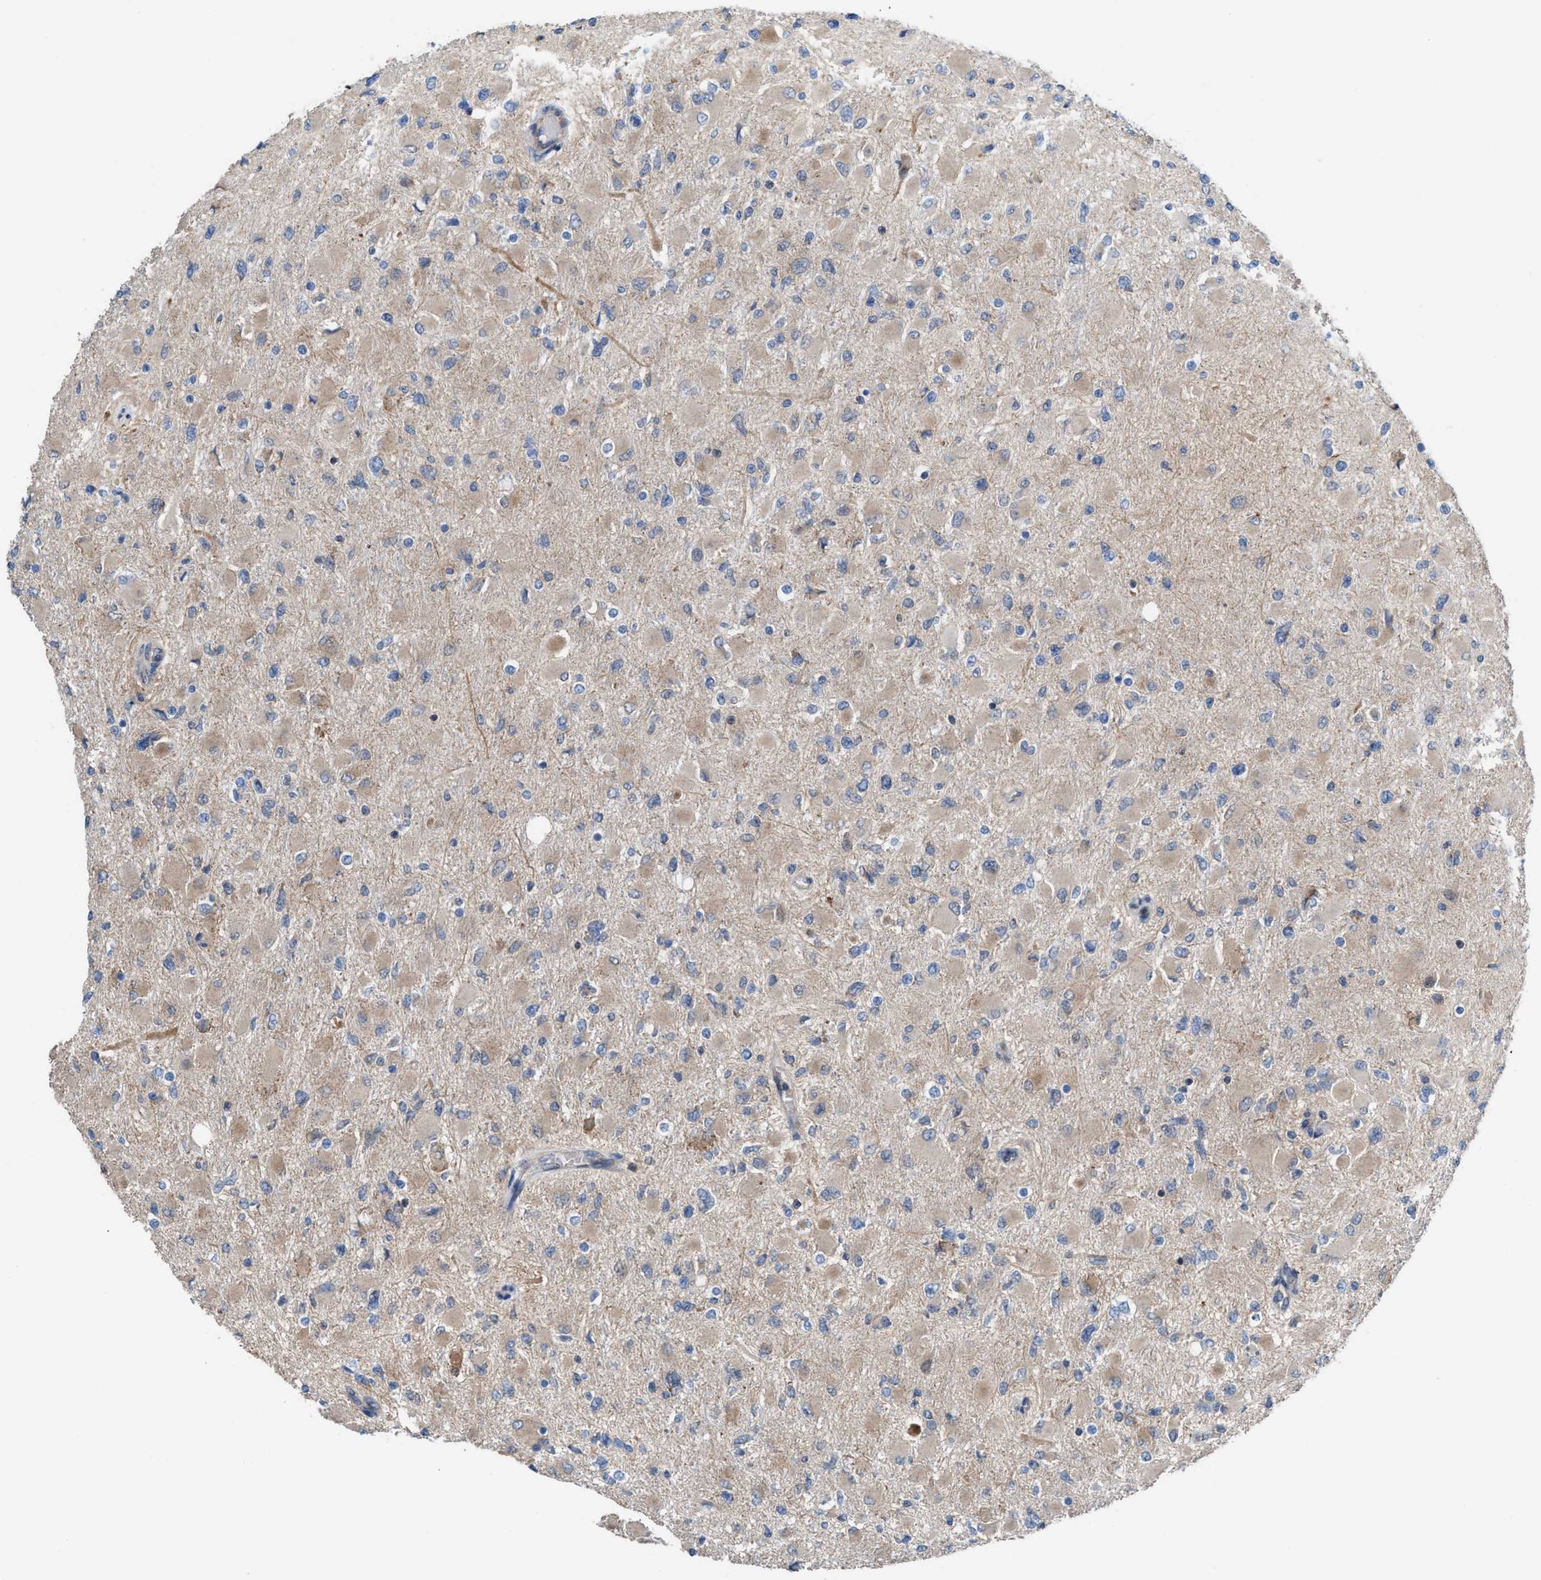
{"staining": {"intensity": "weak", "quantity": "<25%", "location": "cytoplasmic/membranous"}, "tissue": "glioma", "cell_type": "Tumor cells", "image_type": "cancer", "snomed": [{"axis": "morphology", "description": "Glioma, malignant, High grade"}, {"axis": "topography", "description": "Cerebral cortex"}], "caption": "IHC image of human malignant glioma (high-grade) stained for a protein (brown), which demonstrates no staining in tumor cells.", "gene": "MRM1", "patient": {"sex": "female", "age": 36}}